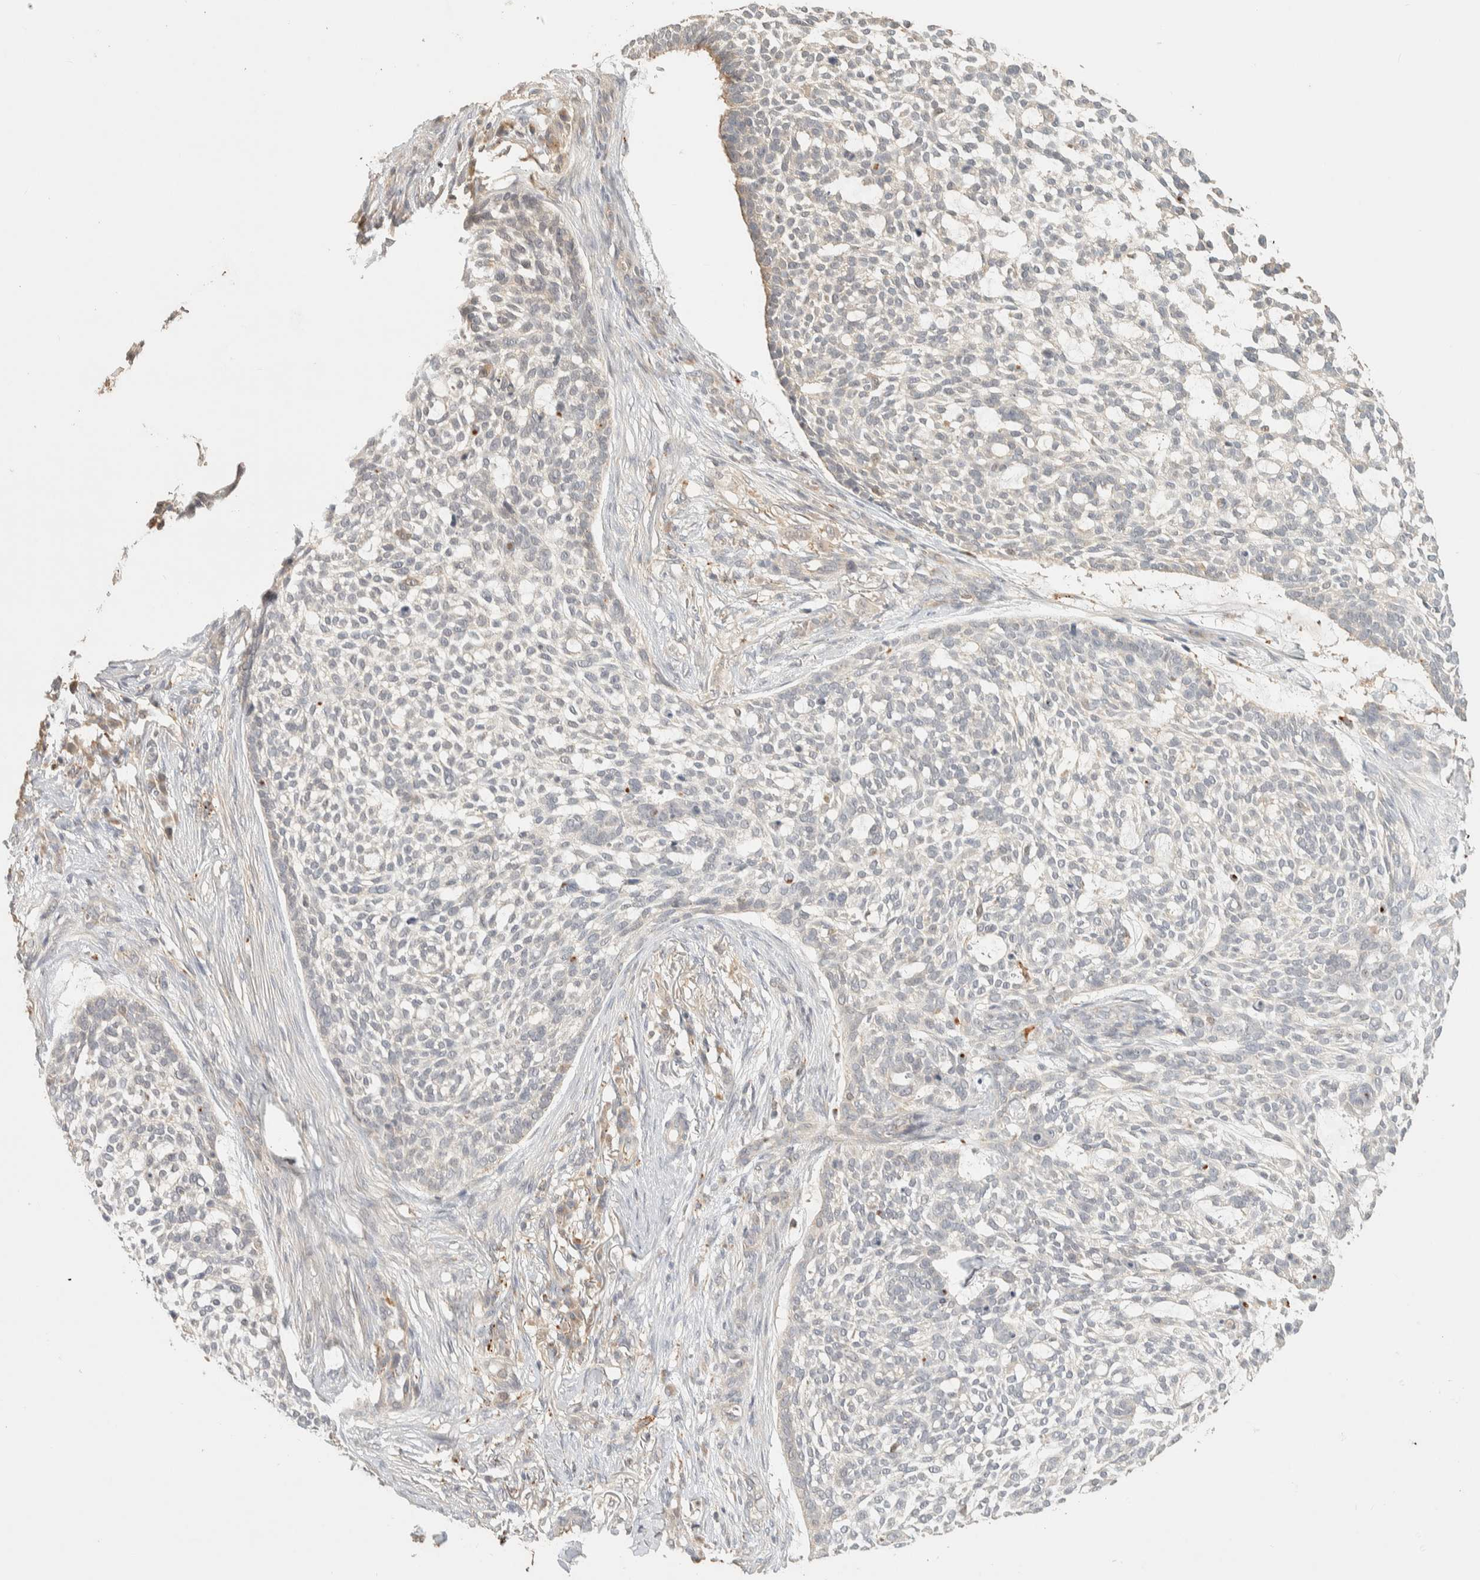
{"staining": {"intensity": "negative", "quantity": "none", "location": "none"}, "tissue": "skin cancer", "cell_type": "Tumor cells", "image_type": "cancer", "snomed": [{"axis": "morphology", "description": "Basal cell carcinoma"}, {"axis": "topography", "description": "Skin"}], "caption": "Skin cancer was stained to show a protein in brown. There is no significant staining in tumor cells.", "gene": "ITPA", "patient": {"sex": "female", "age": 64}}